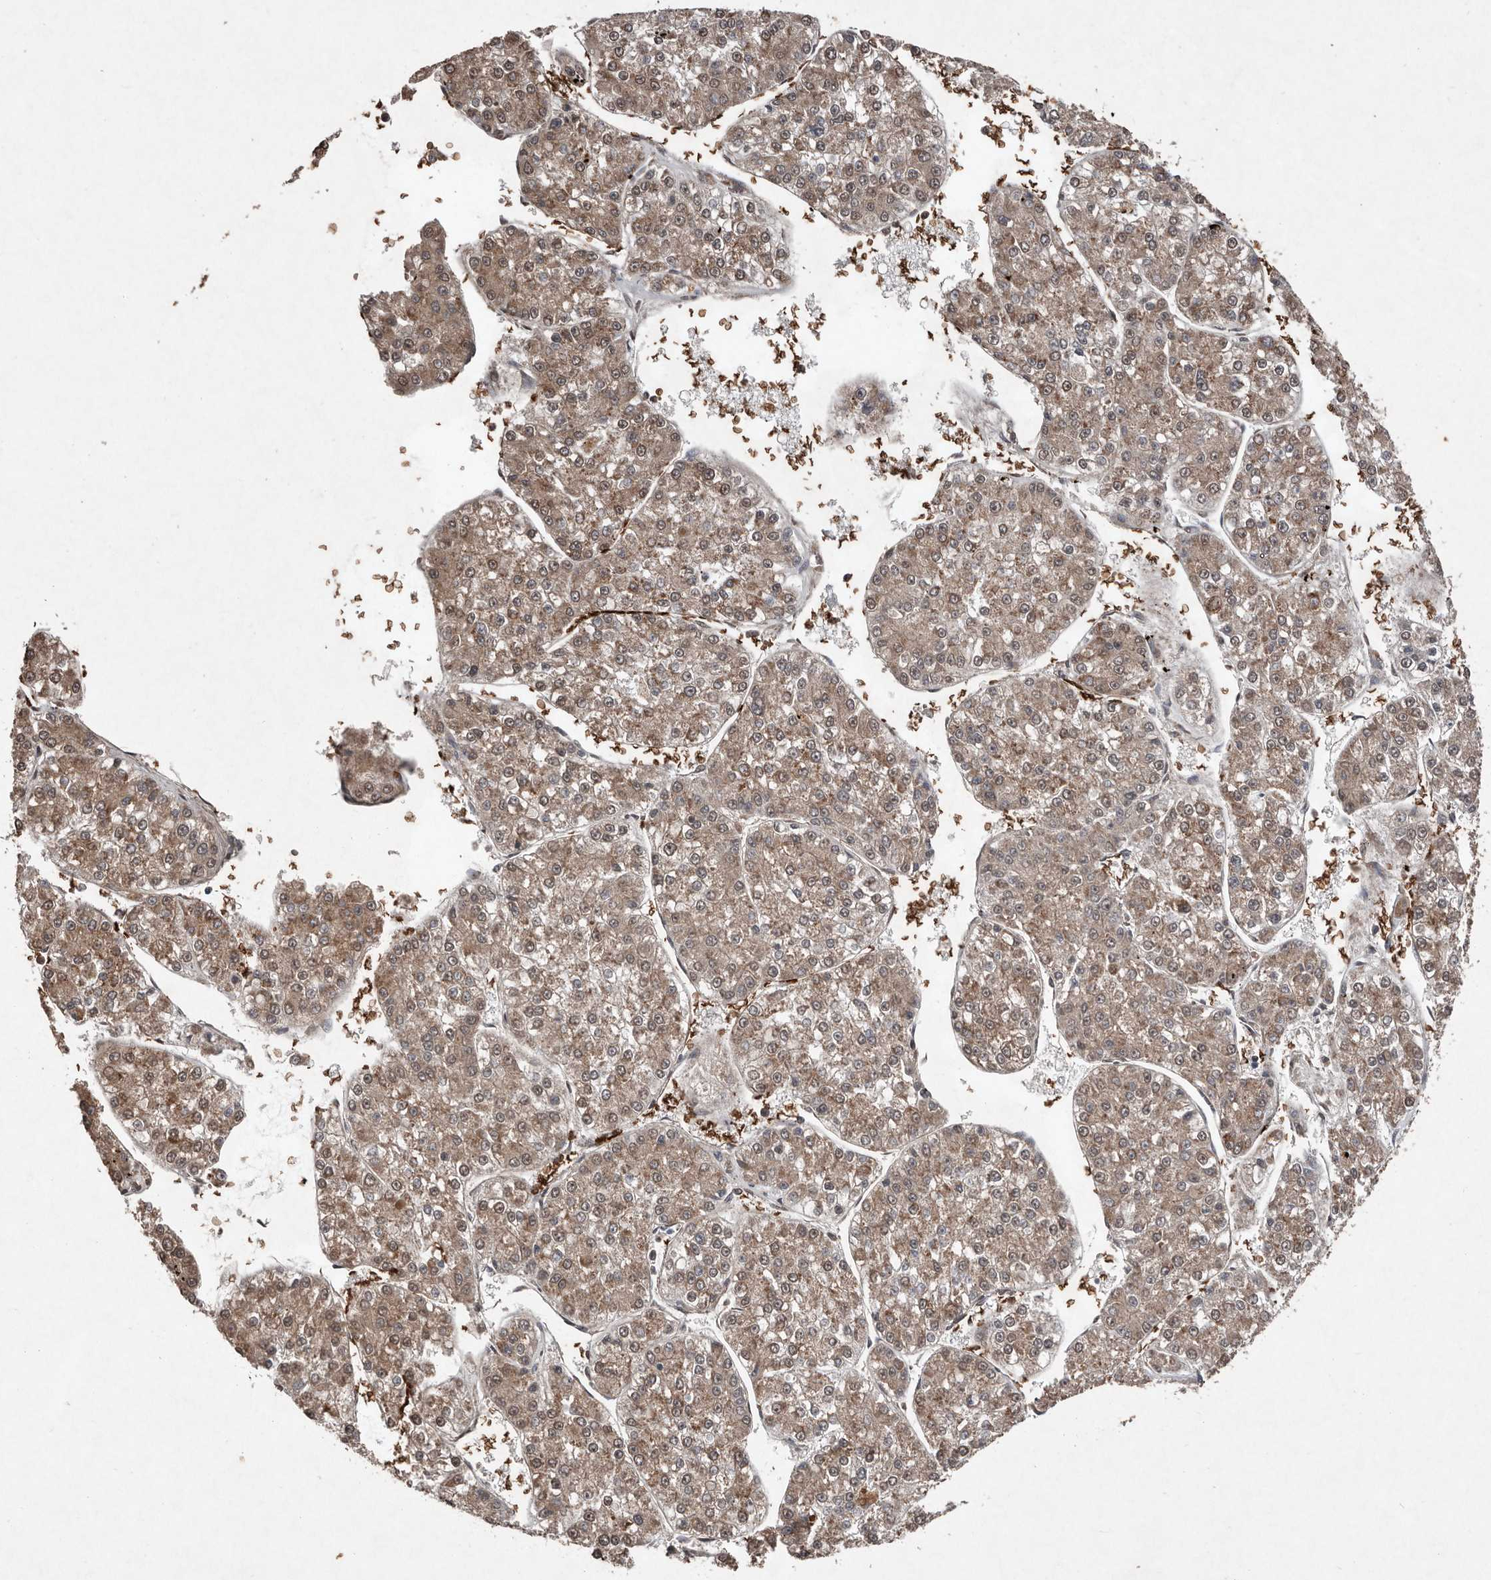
{"staining": {"intensity": "weak", "quantity": ">75%", "location": "cytoplasmic/membranous"}, "tissue": "liver cancer", "cell_type": "Tumor cells", "image_type": "cancer", "snomed": [{"axis": "morphology", "description": "Carcinoma, Hepatocellular, NOS"}, {"axis": "topography", "description": "Liver"}], "caption": "This is a micrograph of immunohistochemistry (IHC) staining of liver hepatocellular carcinoma, which shows weak positivity in the cytoplasmic/membranous of tumor cells.", "gene": "DIP2C", "patient": {"sex": "female", "age": 73}}